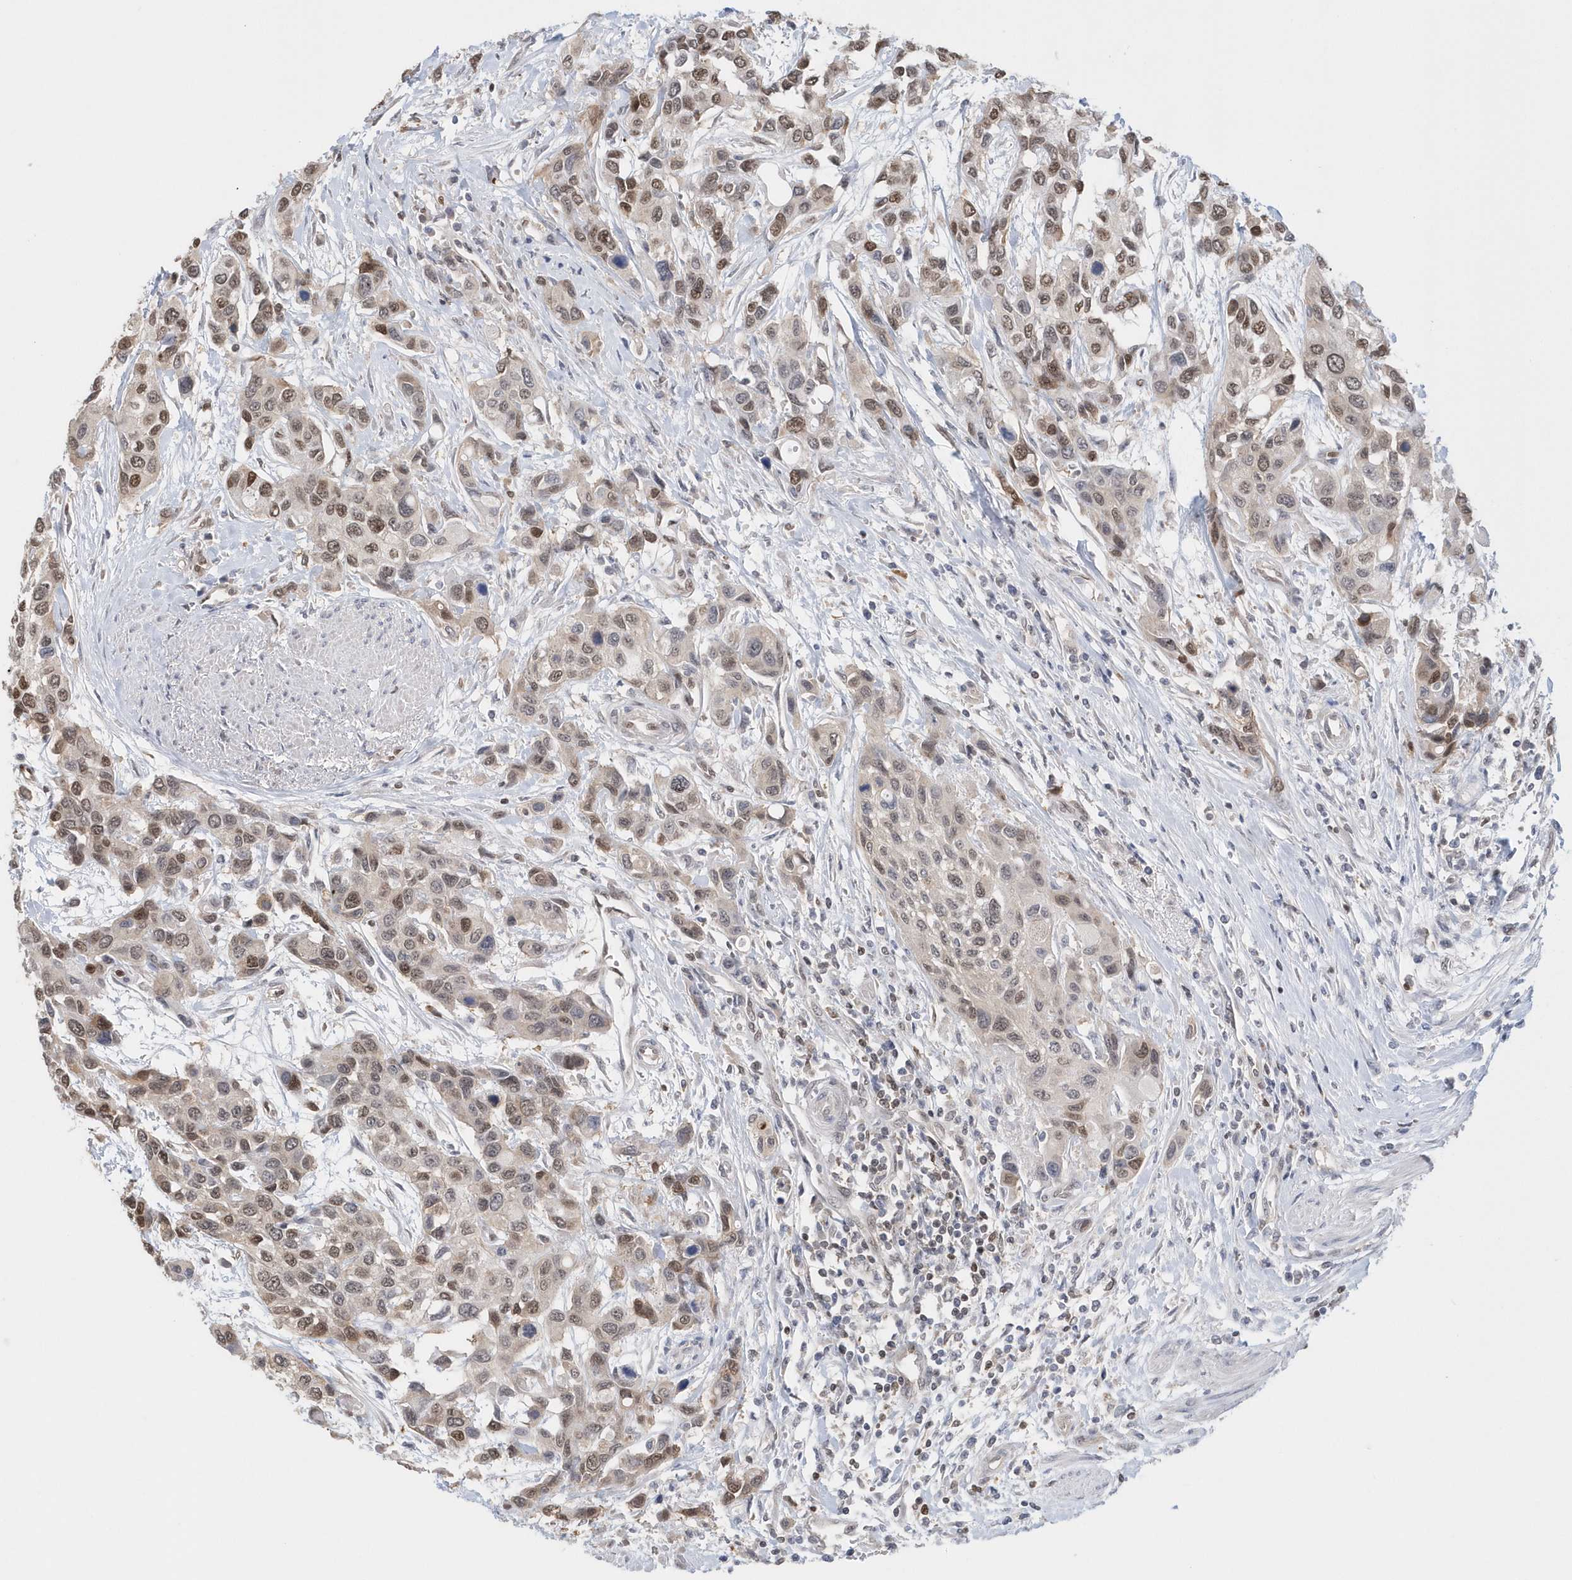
{"staining": {"intensity": "moderate", "quantity": ">75%", "location": "nuclear"}, "tissue": "urothelial cancer", "cell_type": "Tumor cells", "image_type": "cancer", "snomed": [{"axis": "morphology", "description": "Normal tissue, NOS"}, {"axis": "morphology", "description": "Urothelial carcinoma, High grade"}, {"axis": "topography", "description": "Vascular tissue"}, {"axis": "topography", "description": "Urinary bladder"}], "caption": "Immunohistochemistry of human high-grade urothelial carcinoma shows medium levels of moderate nuclear expression in about >75% of tumor cells. (Brightfield microscopy of DAB IHC at high magnification).", "gene": "SUMO2", "patient": {"sex": "female", "age": 56}}